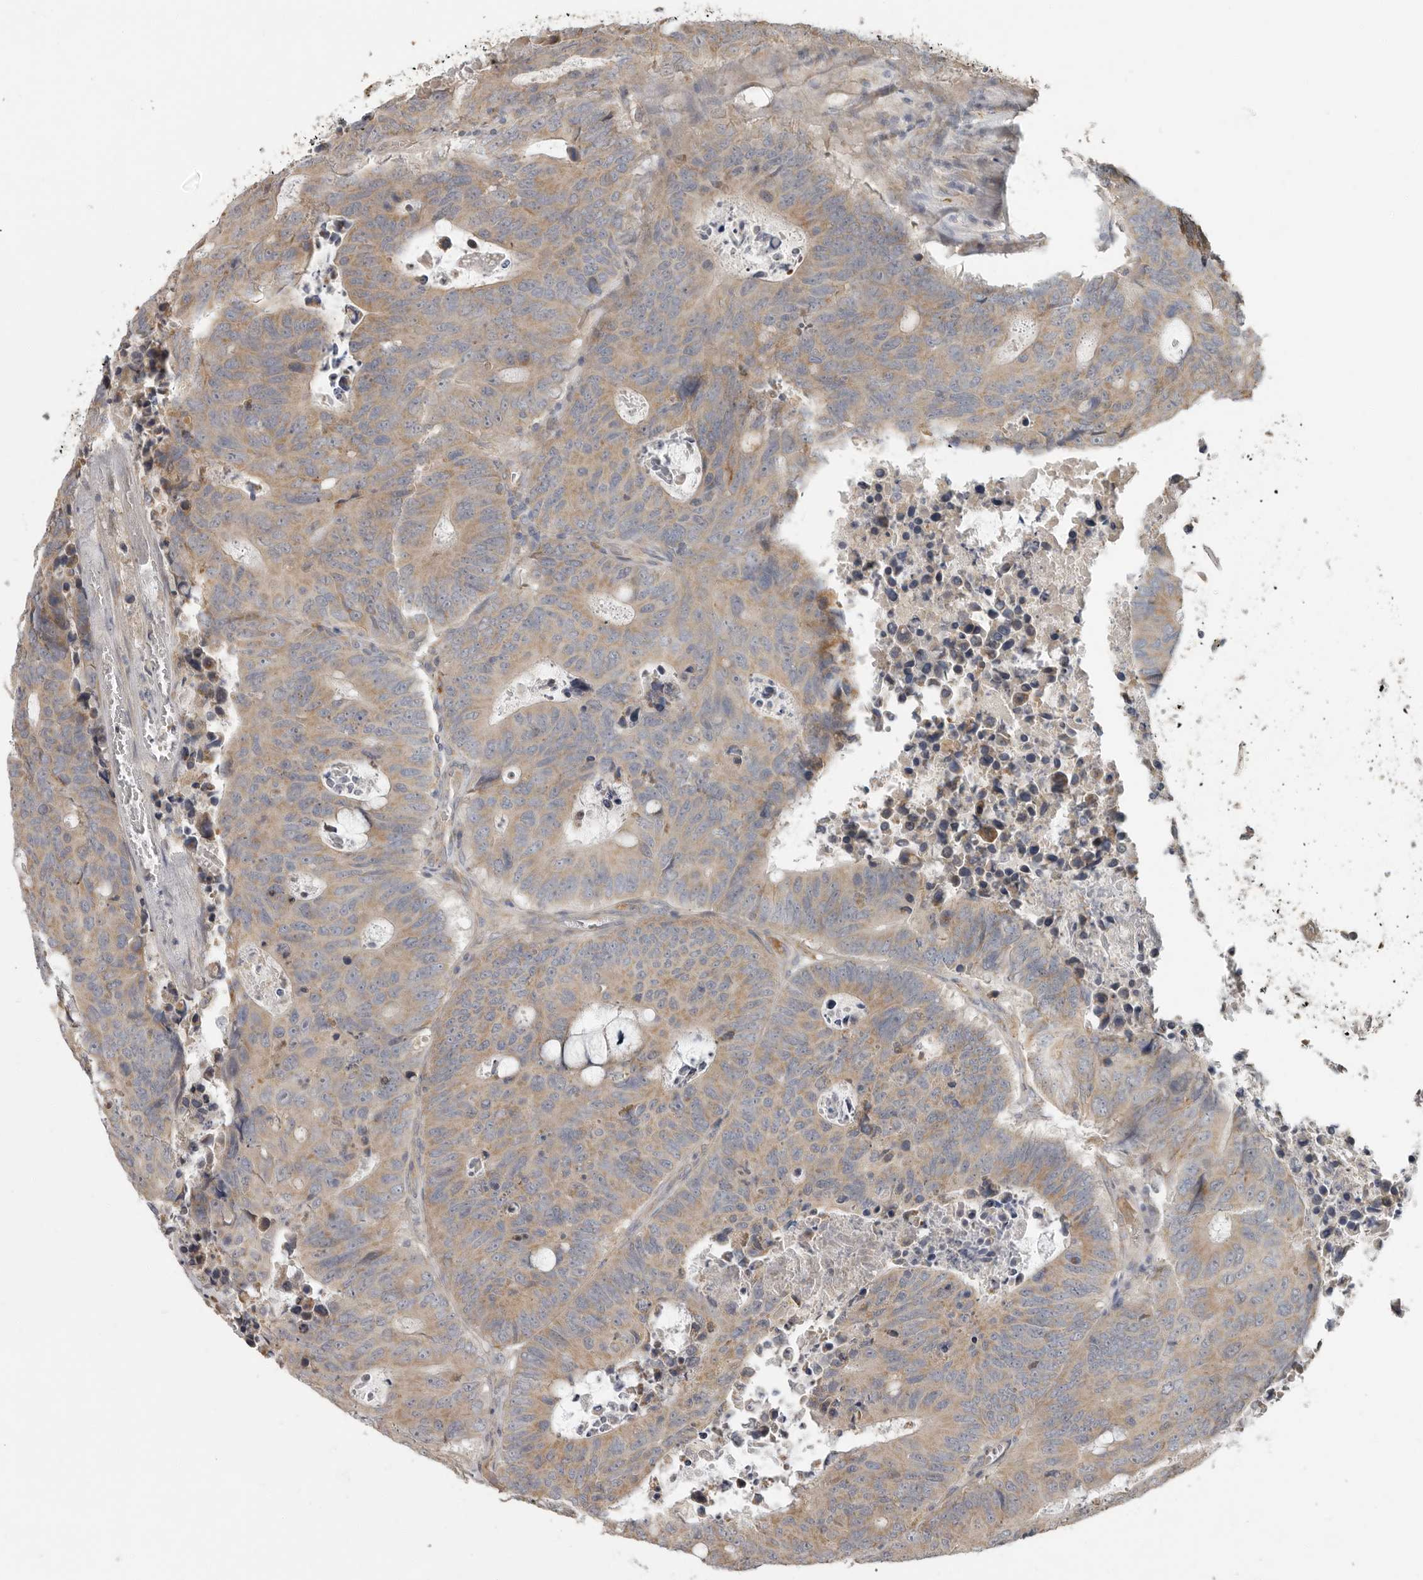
{"staining": {"intensity": "weak", "quantity": ">75%", "location": "cytoplasmic/membranous"}, "tissue": "colorectal cancer", "cell_type": "Tumor cells", "image_type": "cancer", "snomed": [{"axis": "morphology", "description": "Adenocarcinoma, NOS"}, {"axis": "topography", "description": "Colon"}], "caption": "Brown immunohistochemical staining in colorectal cancer shows weak cytoplasmic/membranous staining in about >75% of tumor cells.", "gene": "UNK", "patient": {"sex": "male", "age": 87}}